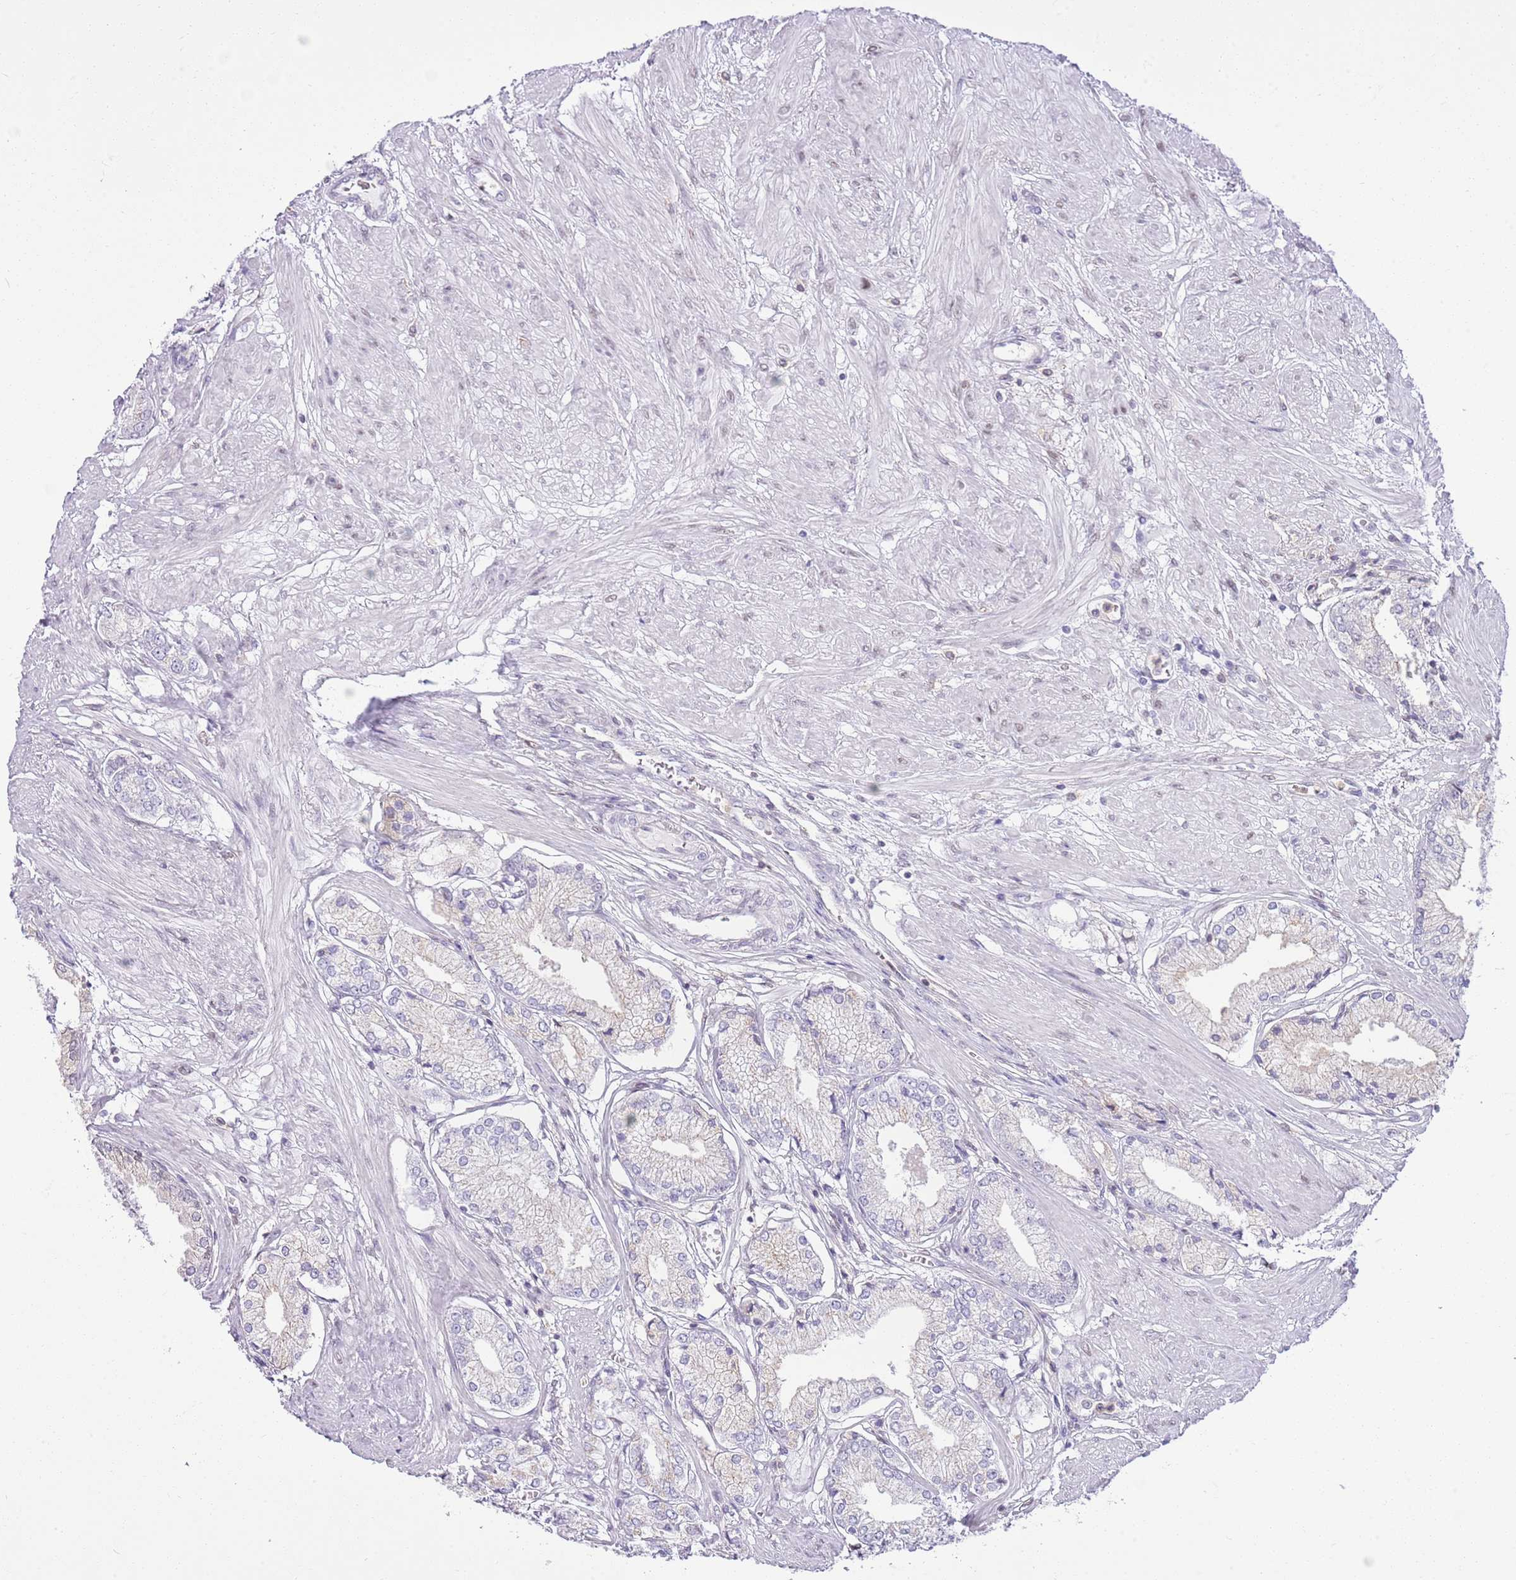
{"staining": {"intensity": "negative", "quantity": "none", "location": "none"}, "tissue": "prostate cancer", "cell_type": "Tumor cells", "image_type": "cancer", "snomed": [{"axis": "morphology", "description": "Adenocarcinoma, High grade"}, {"axis": "topography", "description": "Prostate and seminal vesicle, NOS"}], "caption": "The image reveals no staining of tumor cells in prostate cancer. Nuclei are stained in blue.", "gene": "DHX32", "patient": {"sex": "male", "age": 64}}